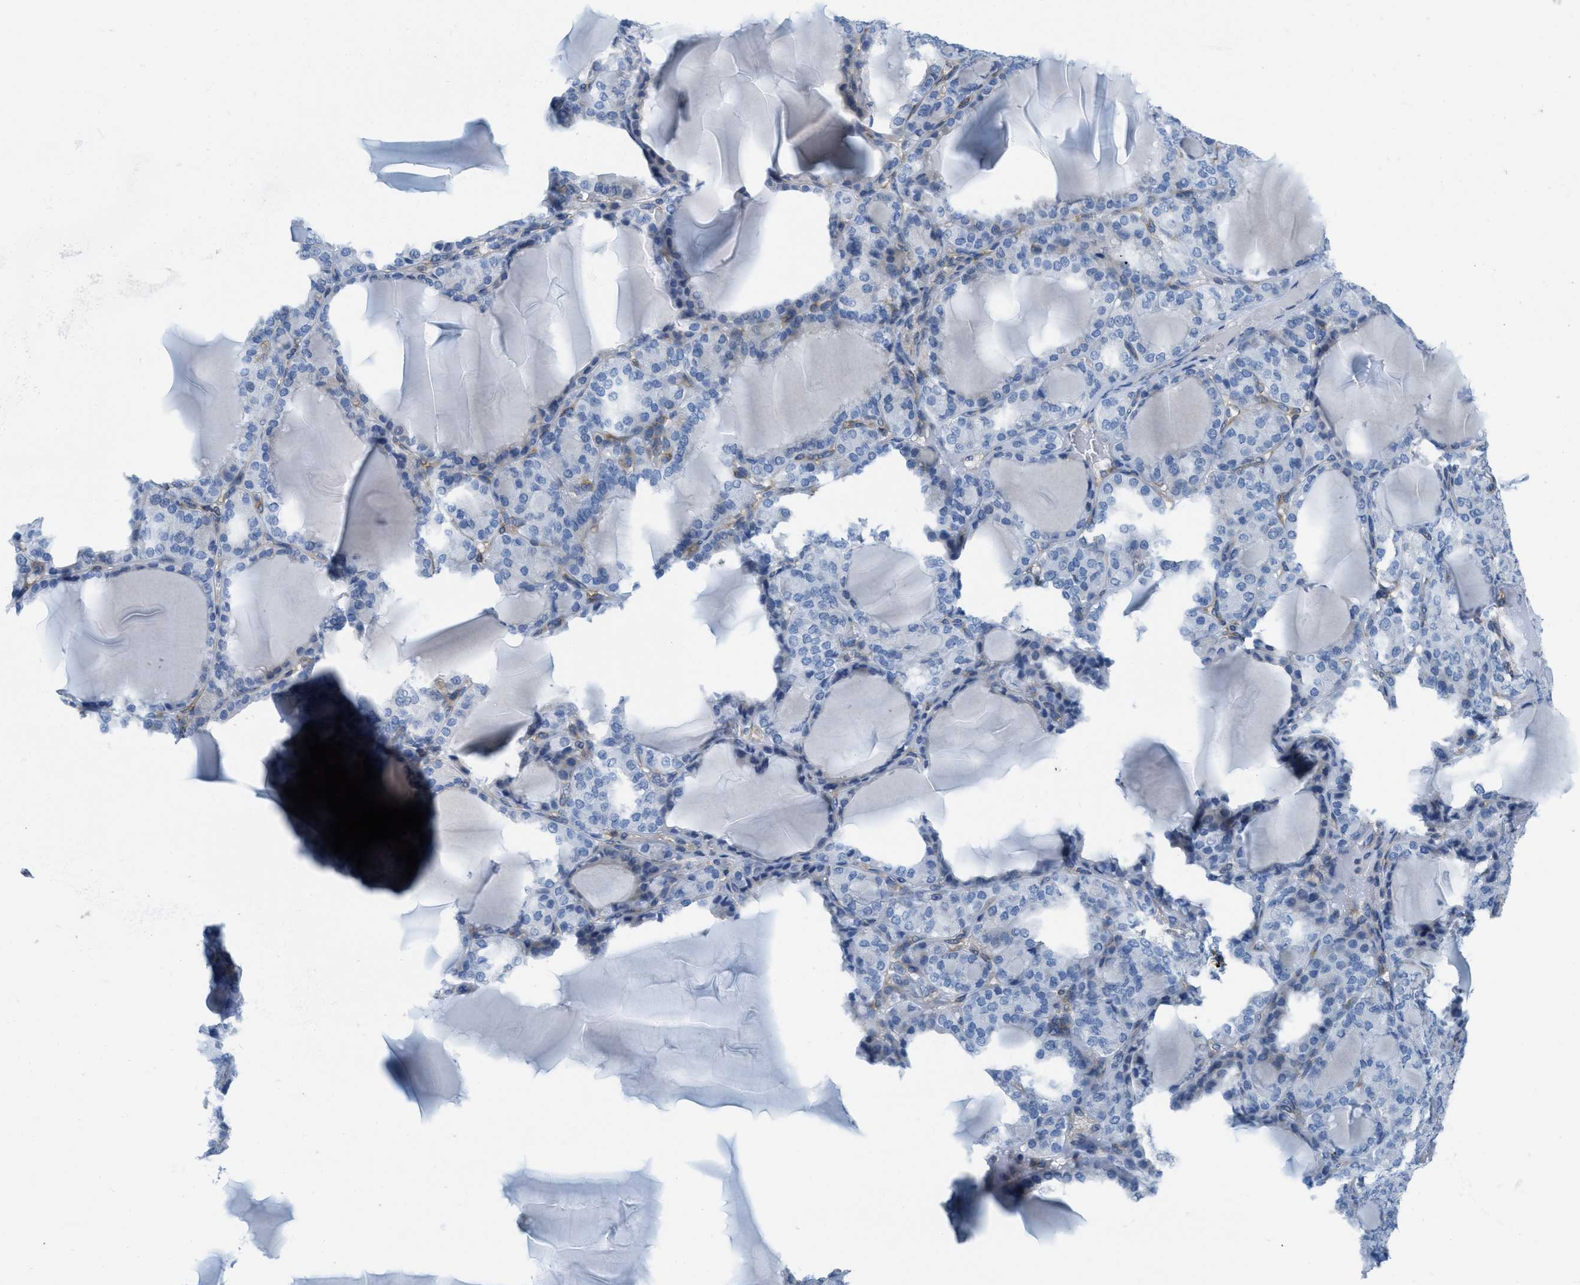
{"staining": {"intensity": "negative", "quantity": "none", "location": "none"}, "tissue": "thyroid gland", "cell_type": "Glandular cells", "image_type": "normal", "snomed": [{"axis": "morphology", "description": "Normal tissue, NOS"}, {"axis": "topography", "description": "Thyroid gland"}], "caption": "Glandular cells are negative for protein expression in unremarkable human thyroid gland. The staining is performed using DAB (3,3'-diaminobenzidine) brown chromogen with nuclei counter-stained in using hematoxylin.", "gene": "ASGR1", "patient": {"sex": "female", "age": 28}}